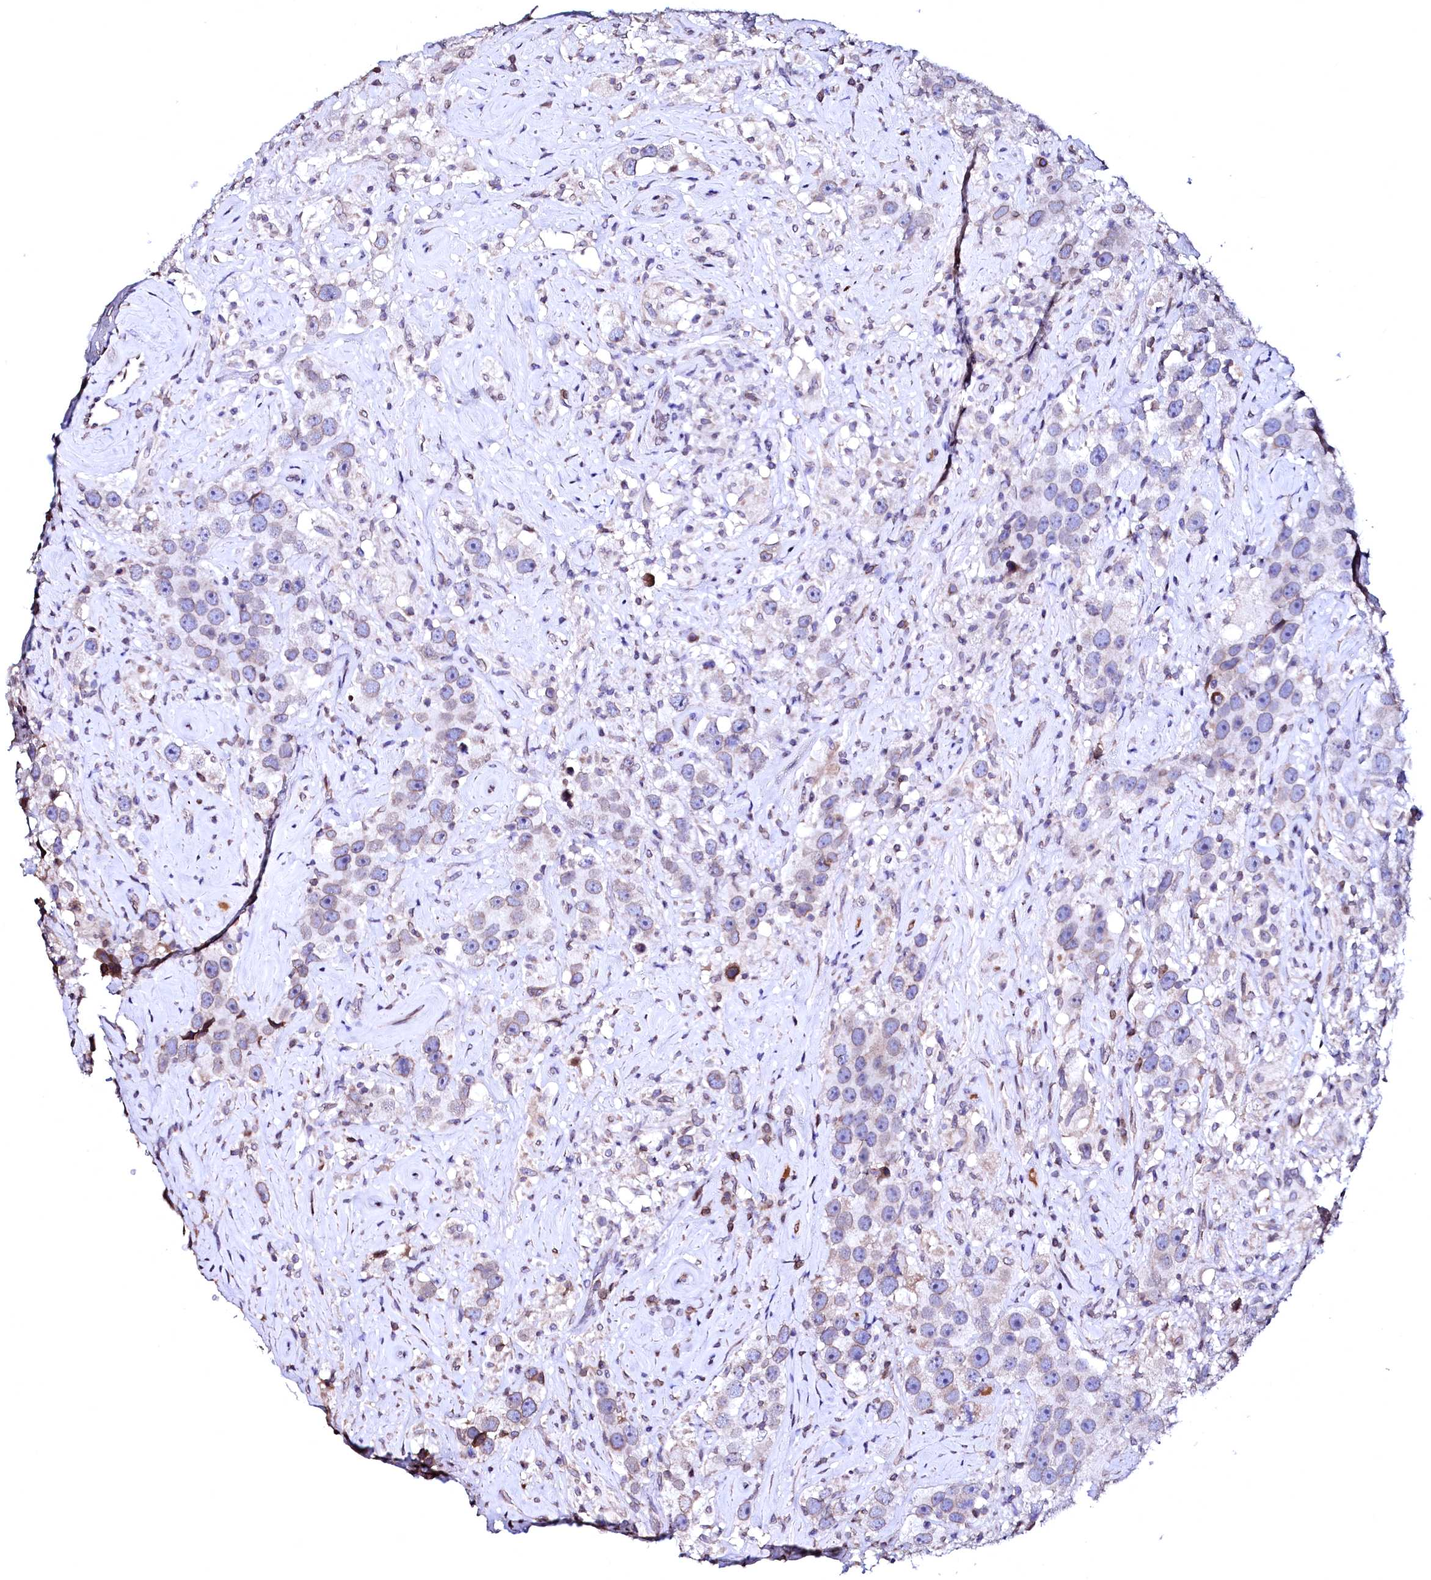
{"staining": {"intensity": "weak", "quantity": "<25%", "location": "cytoplasmic/membranous,nuclear"}, "tissue": "testis cancer", "cell_type": "Tumor cells", "image_type": "cancer", "snomed": [{"axis": "morphology", "description": "Seminoma, NOS"}, {"axis": "topography", "description": "Testis"}], "caption": "Testis cancer (seminoma) was stained to show a protein in brown. There is no significant positivity in tumor cells.", "gene": "HAND1", "patient": {"sex": "male", "age": 49}}